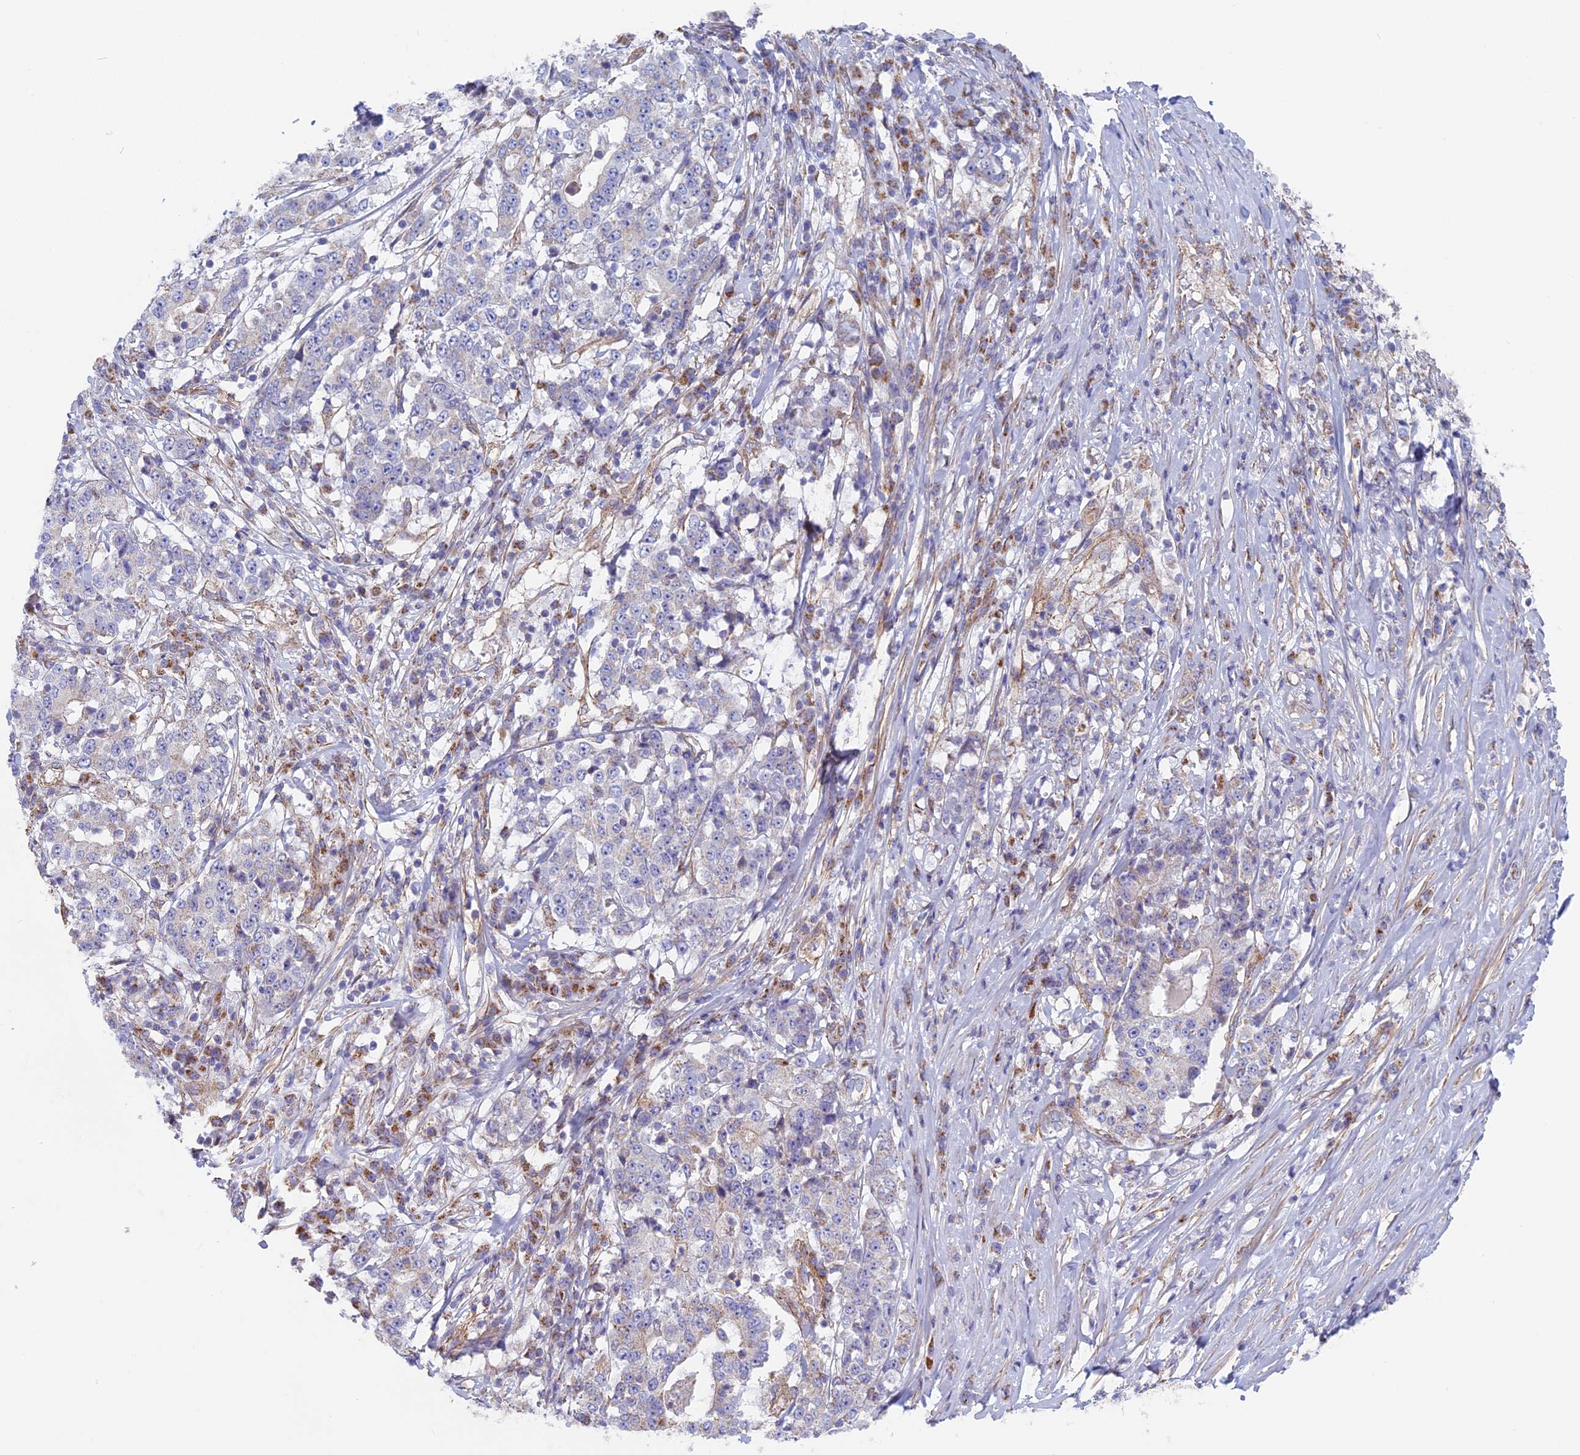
{"staining": {"intensity": "negative", "quantity": "none", "location": "none"}, "tissue": "stomach cancer", "cell_type": "Tumor cells", "image_type": "cancer", "snomed": [{"axis": "morphology", "description": "Adenocarcinoma, NOS"}, {"axis": "topography", "description": "Stomach"}], "caption": "High power microscopy micrograph of an IHC histopathology image of adenocarcinoma (stomach), revealing no significant expression in tumor cells.", "gene": "DDA1", "patient": {"sex": "male", "age": 59}}